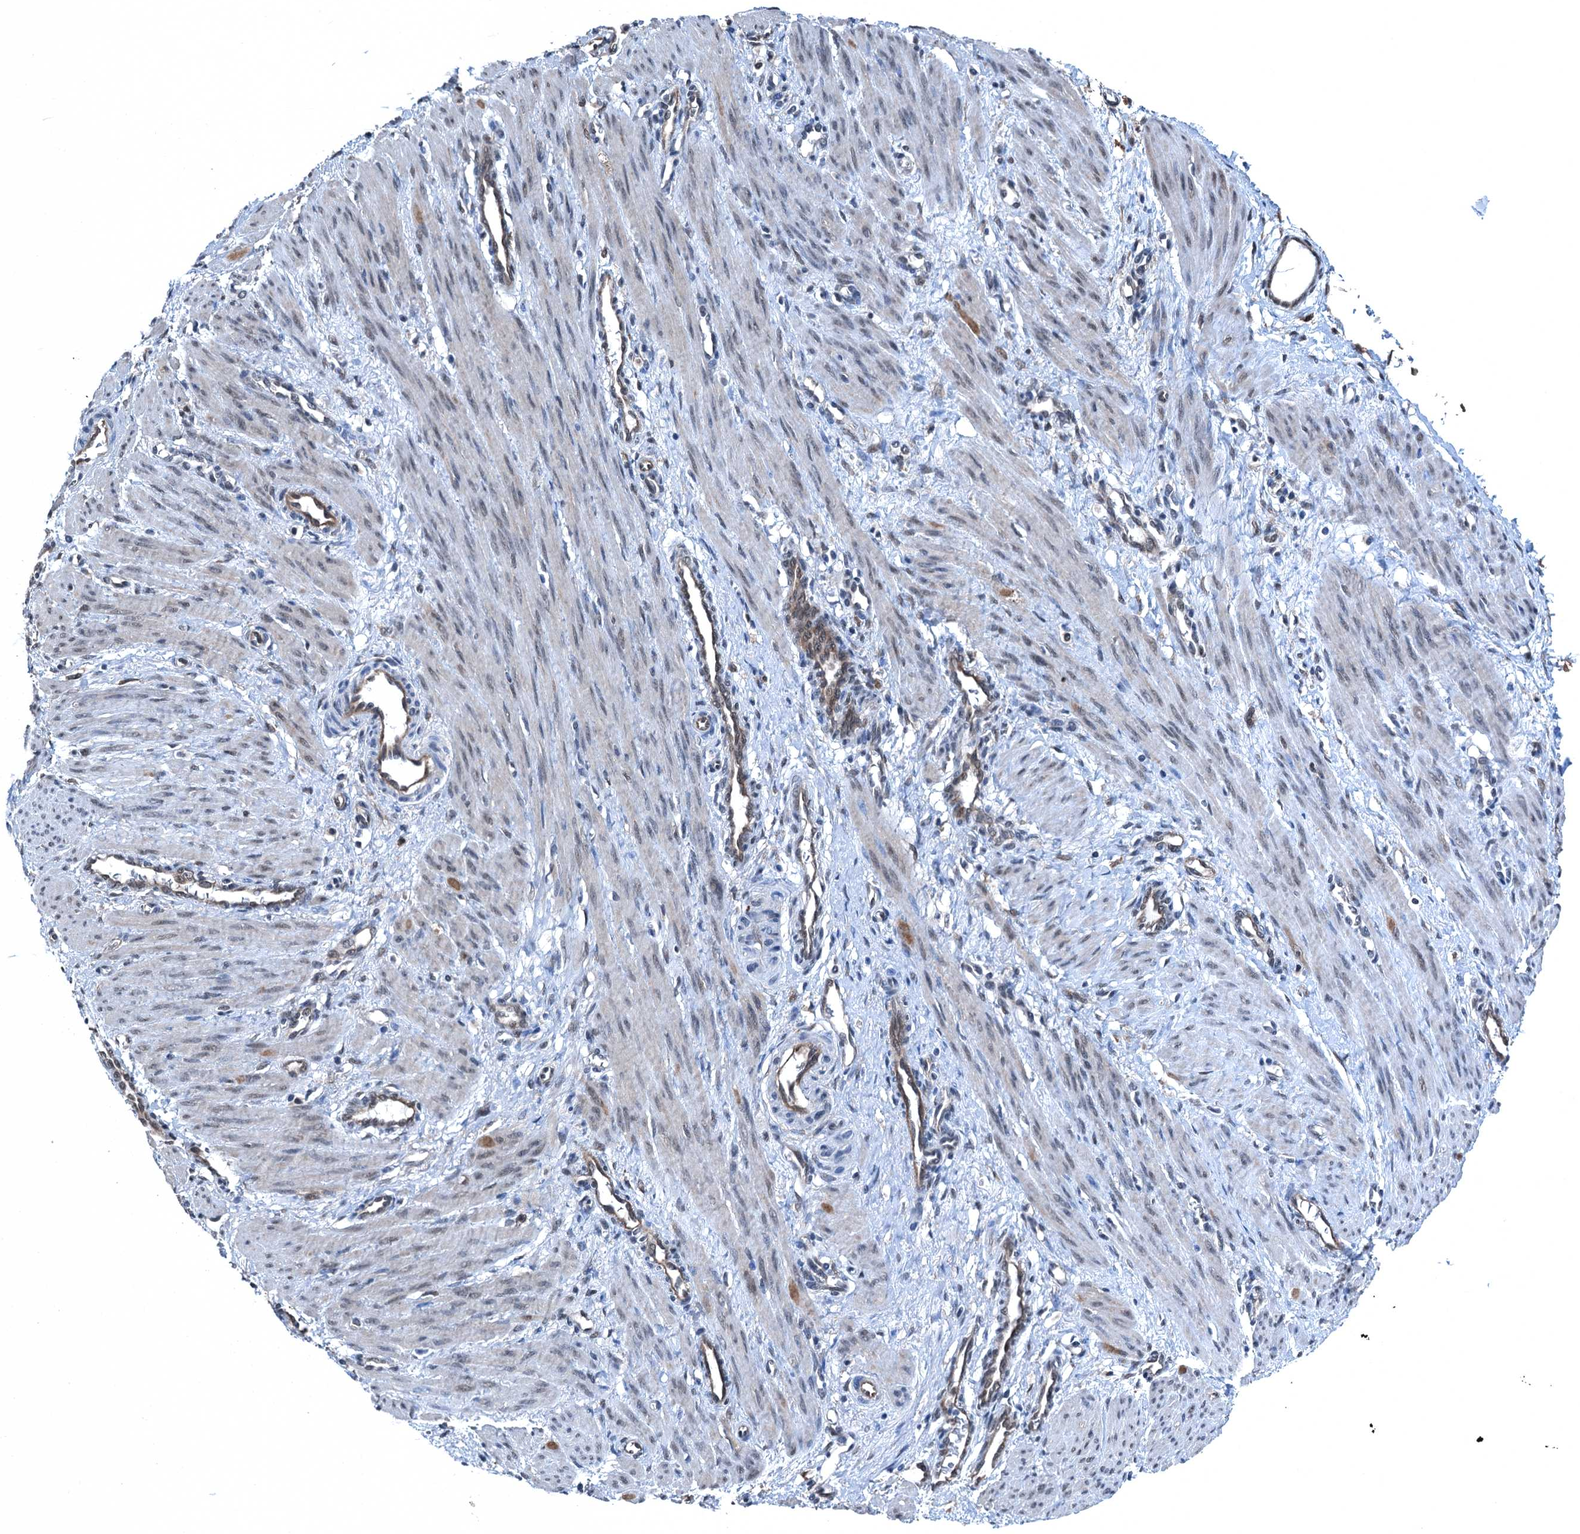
{"staining": {"intensity": "weak", "quantity": "<25%", "location": "nuclear"}, "tissue": "smooth muscle", "cell_type": "Smooth muscle cells", "image_type": "normal", "snomed": [{"axis": "morphology", "description": "Normal tissue, NOS"}, {"axis": "topography", "description": "Endometrium"}], "caption": "Immunohistochemistry (IHC) micrograph of unremarkable human smooth muscle stained for a protein (brown), which shows no staining in smooth muscle cells. Nuclei are stained in blue.", "gene": "RNH1", "patient": {"sex": "female", "age": 33}}